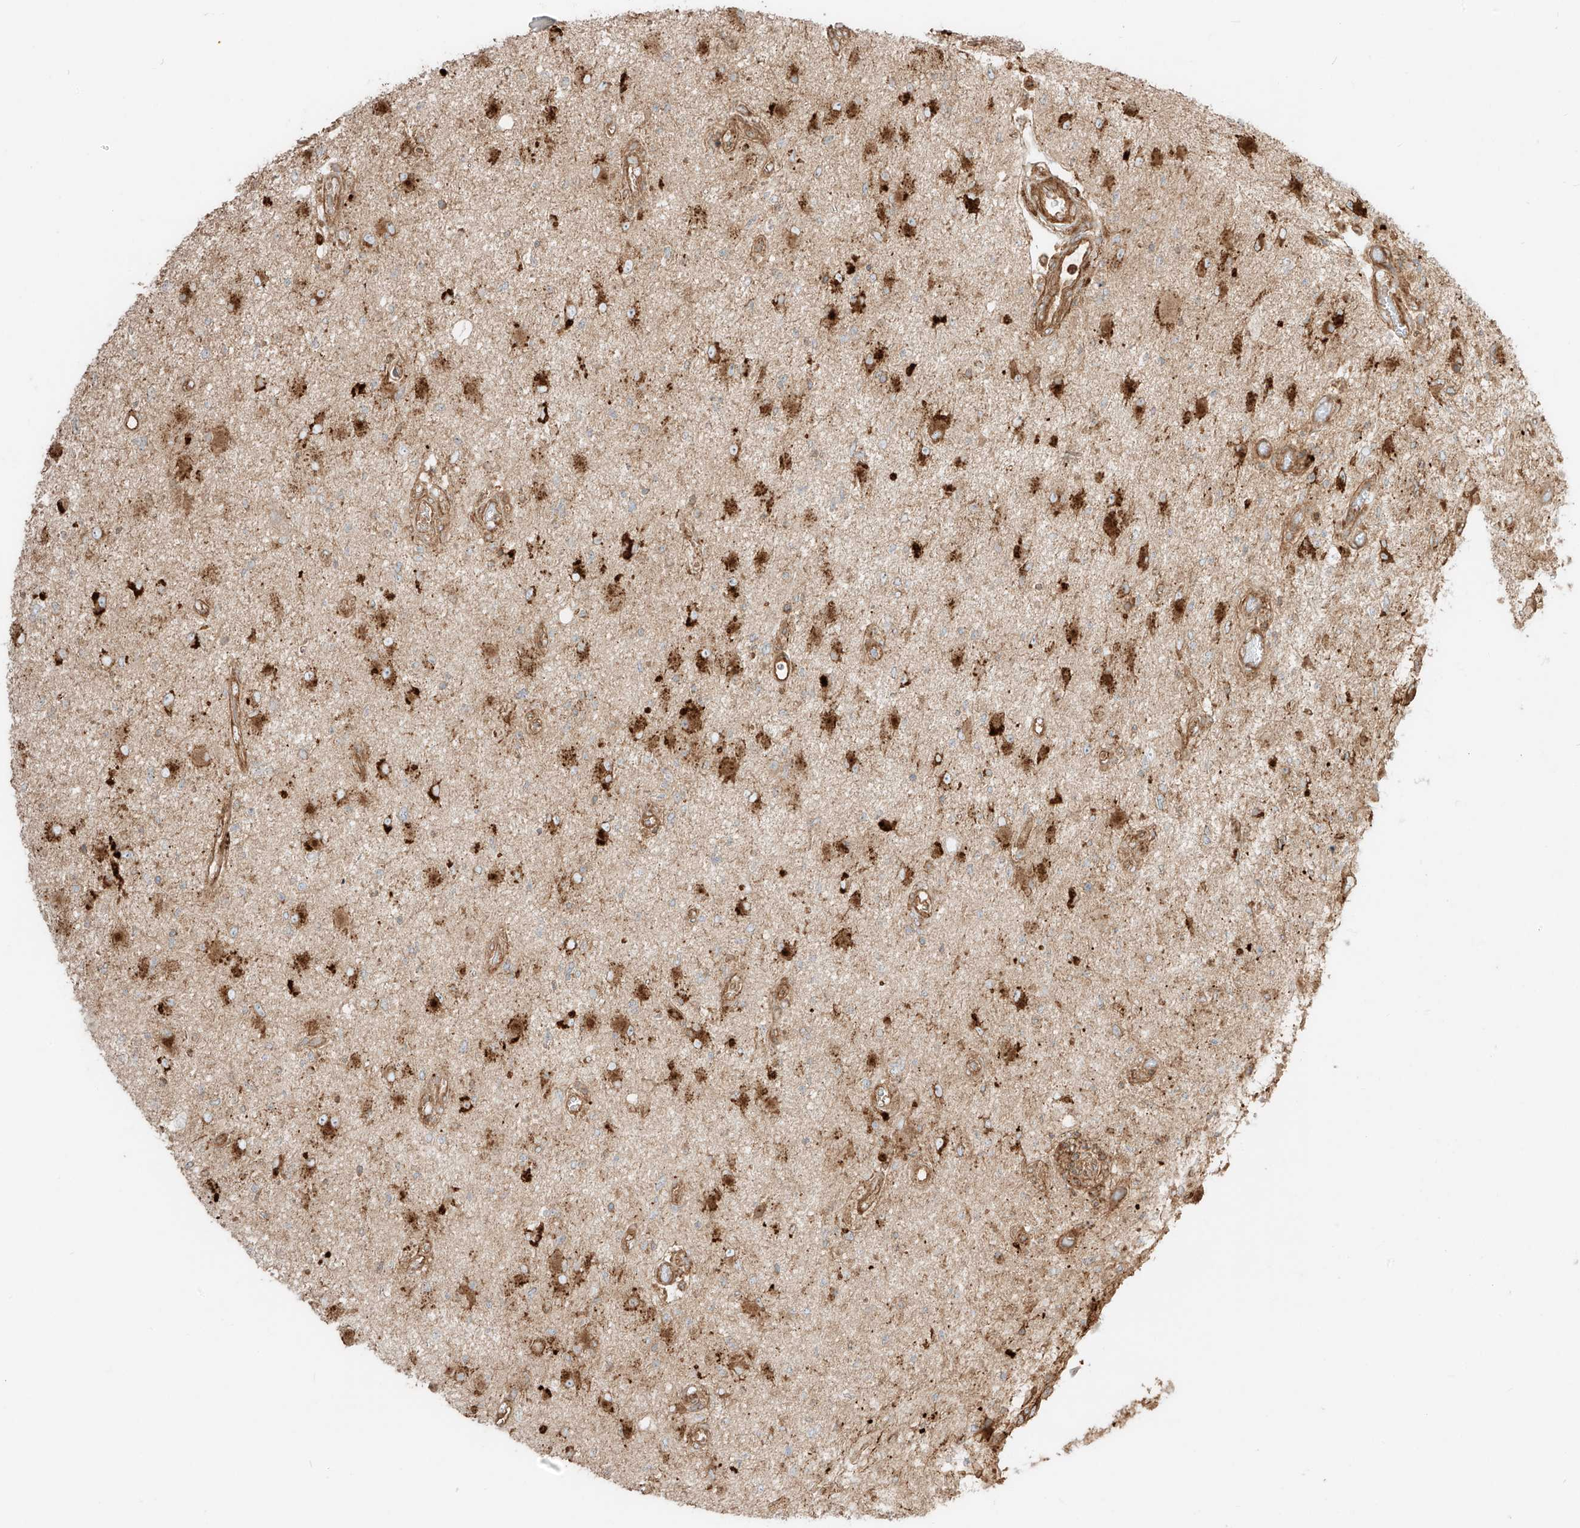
{"staining": {"intensity": "strong", "quantity": "25%-75%", "location": "cytoplasmic/membranous"}, "tissue": "glioma", "cell_type": "Tumor cells", "image_type": "cancer", "snomed": [{"axis": "morphology", "description": "Glioma, malignant, High grade"}, {"axis": "topography", "description": "Brain"}], "caption": "Immunohistochemistry (IHC) histopathology image of neoplastic tissue: human glioma stained using IHC displays high levels of strong protein expression localized specifically in the cytoplasmic/membranous of tumor cells, appearing as a cytoplasmic/membranous brown color.", "gene": "CCDC115", "patient": {"sex": "male", "age": 33}}